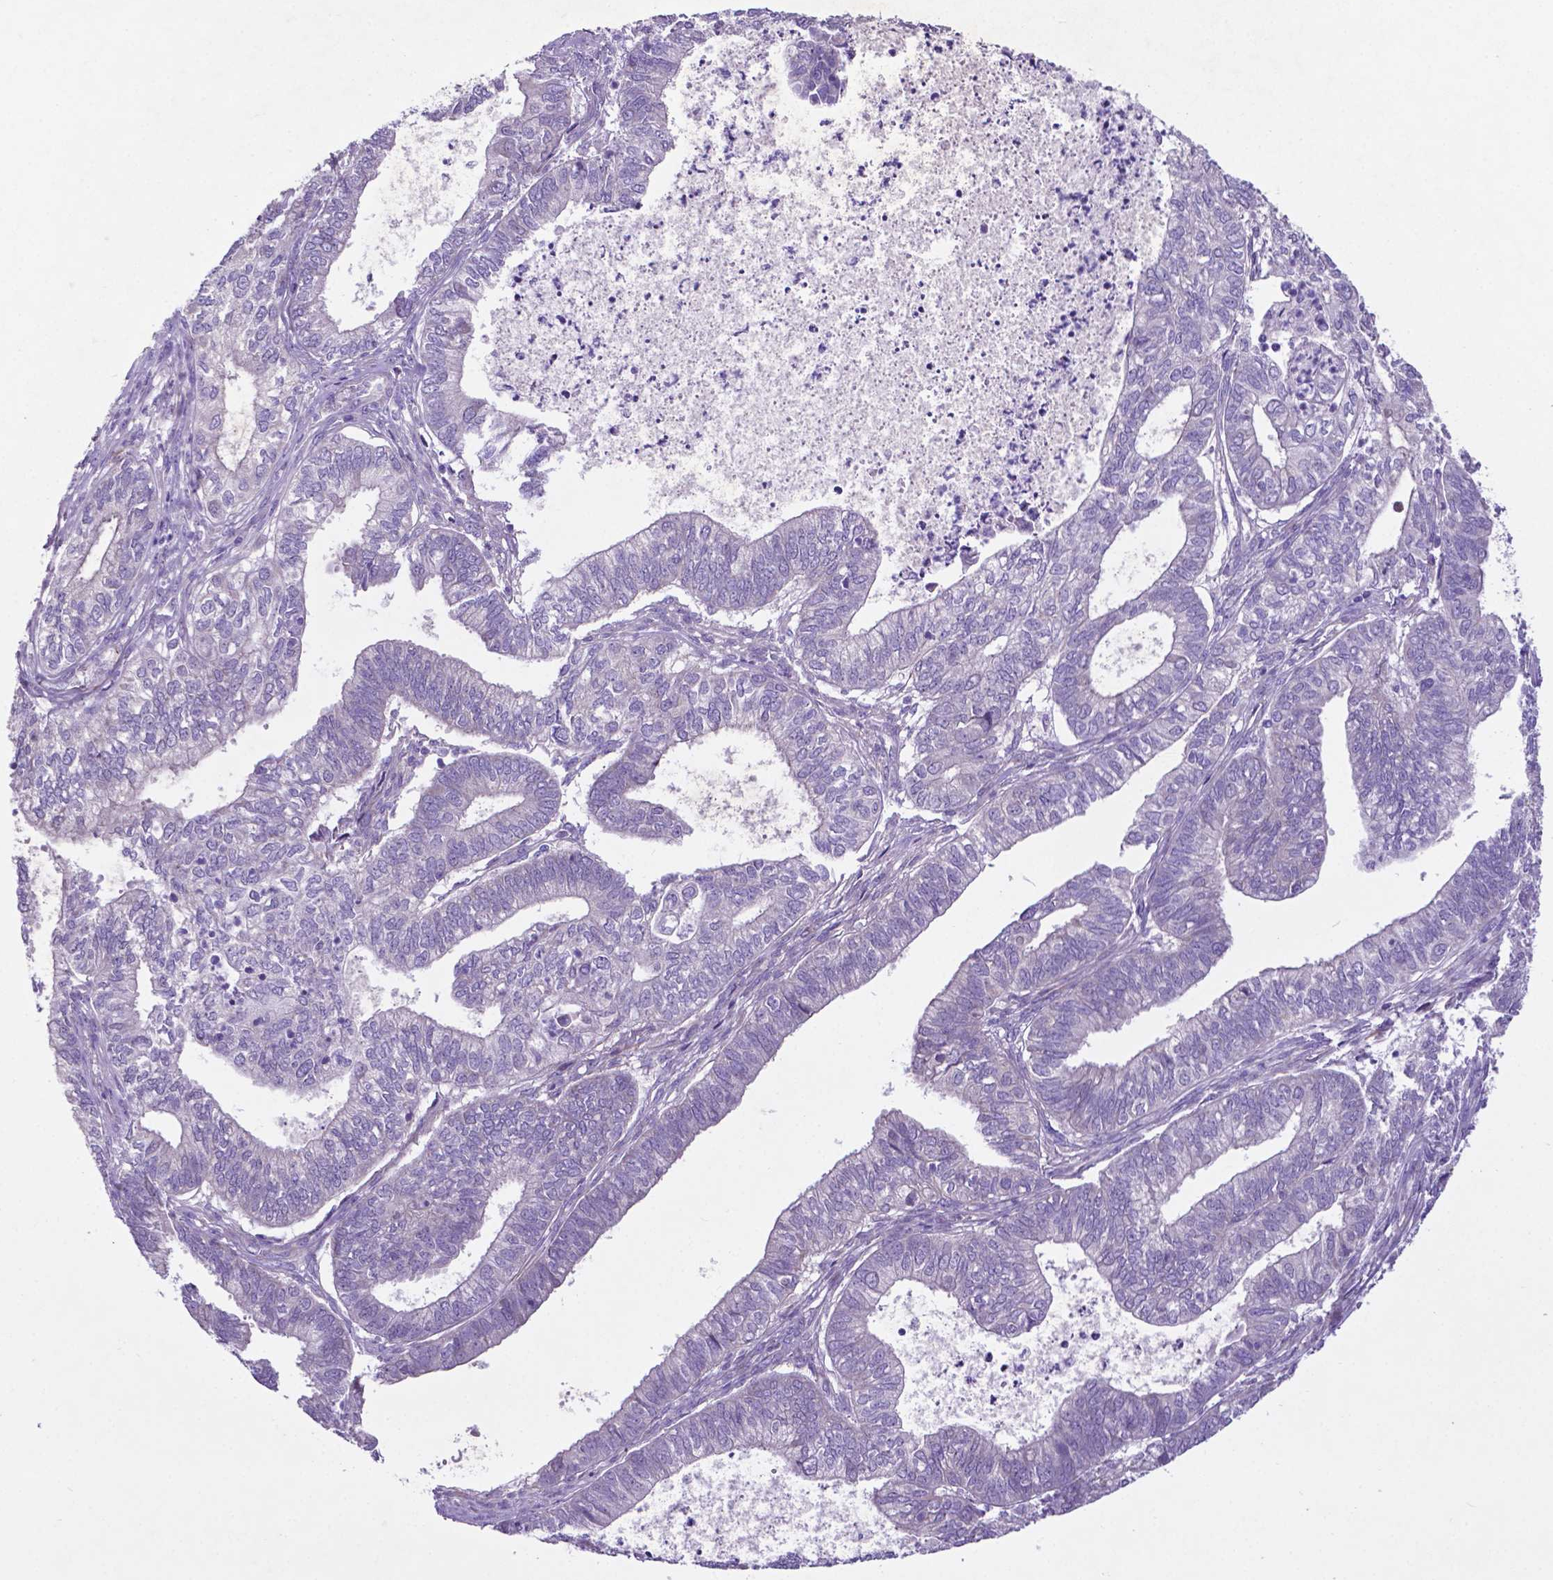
{"staining": {"intensity": "negative", "quantity": "none", "location": "none"}, "tissue": "ovarian cancer", "cell_type": "Tumor cells", "image_type": "cancer", "snomed": [{"axis": "morphology", "description": "Carcinoma, endometroid"}, {"axis": "topography", "description": "Ovary"}], "caption": "Tumor cells are negative for protein expression in human ovarian cancer (endometroid carcinoma). (DAB immunohistochemistry (IHC) visualized using brightfield microscopy, high magnification).", "gene": "PFKFB4", "patient": {"sex": "female", "age": 64}}